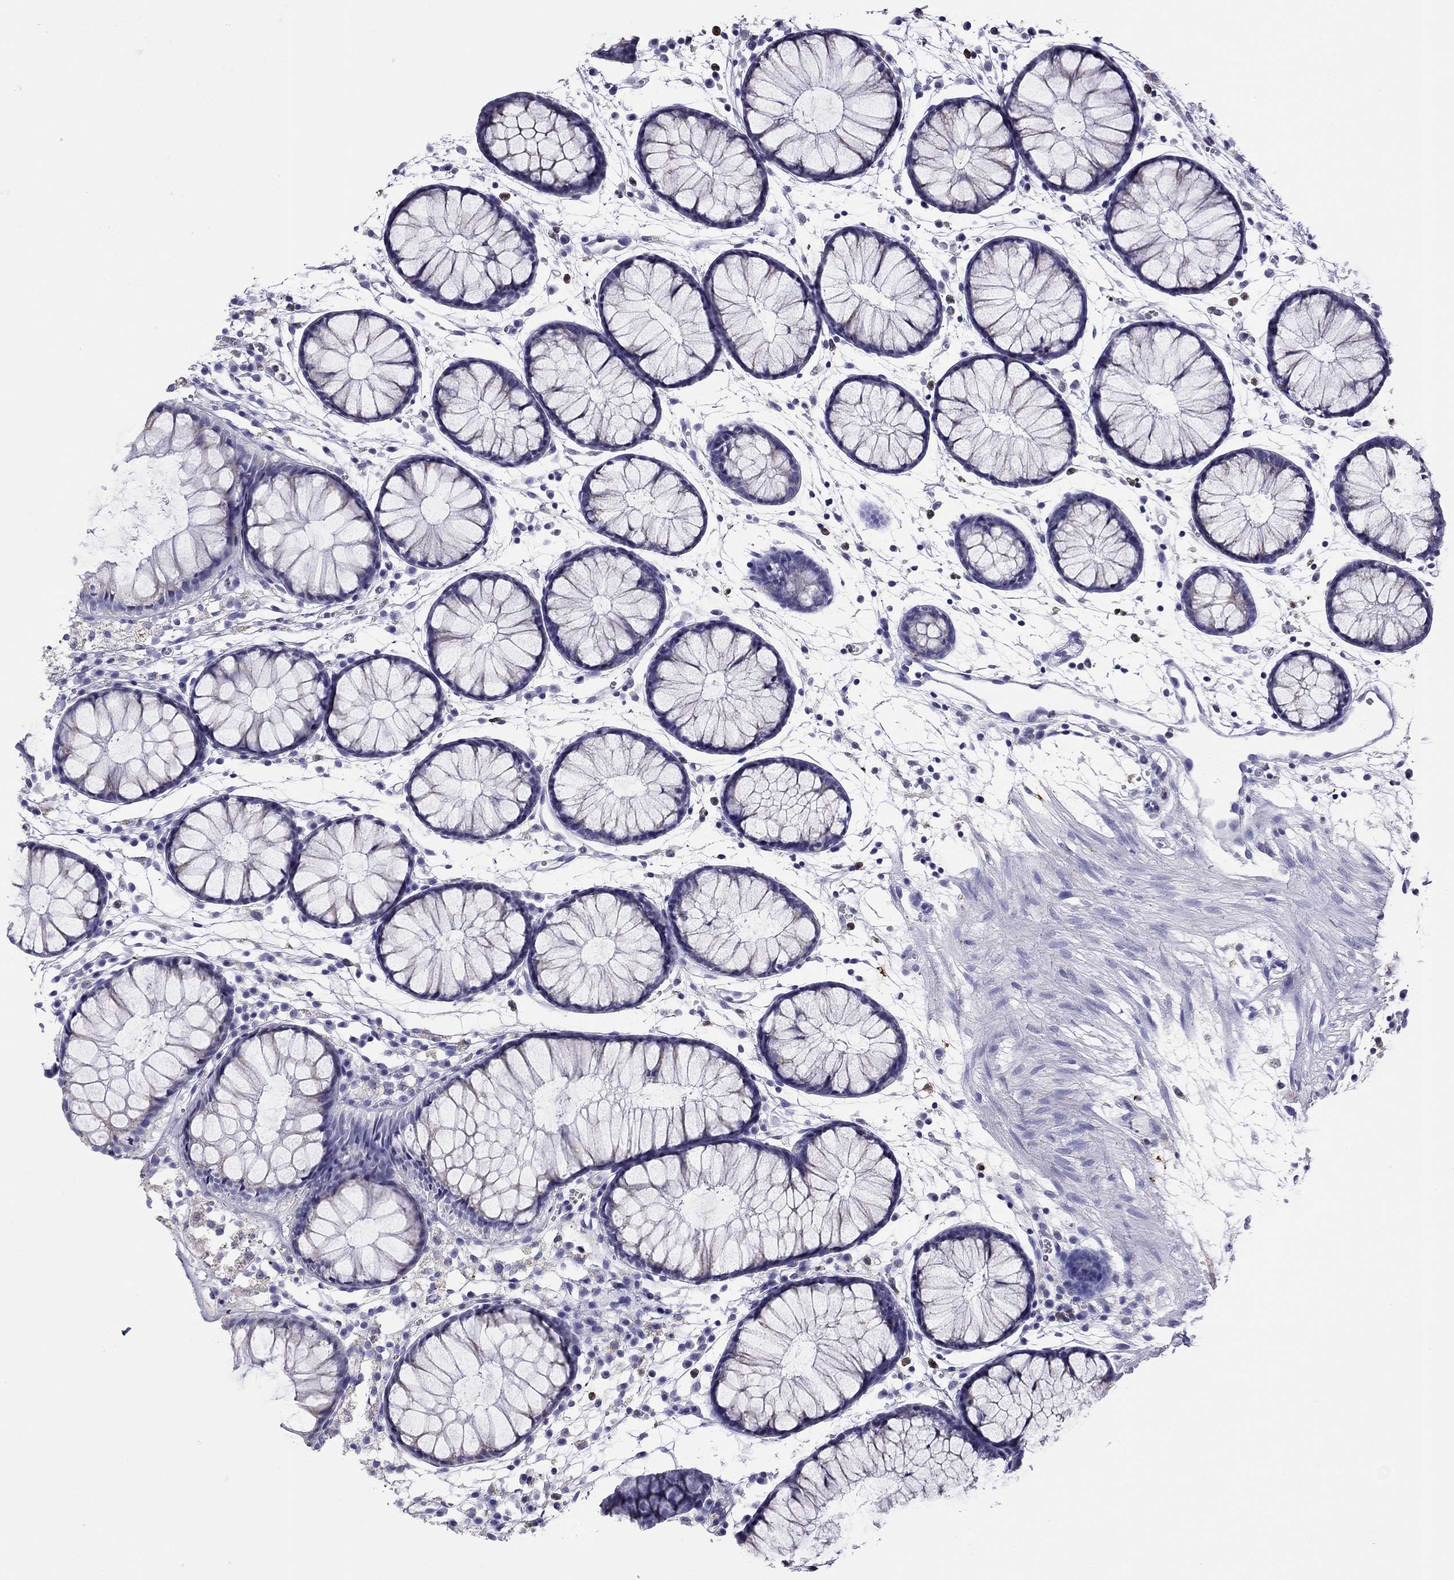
{"staining": {"intensity": "negative", "quantity": "none", "location": "none"}, "tissue": "colon", "cell_type": "Endothelial cells", "image_type": "normal", "snomed": [{"axis": "morphology", "description": "Normal tissue, NOS"}, {"axis": "morphology", "description": "Adenocarcinoma, NOS"}, {"axis": "topography", "description": "Colon"}], "caption": "Immunohistochemistry (IHC) histopathology image of benign human colon stained for a protein (brown), which demonstrates no staining in endothelial cells.", "gene": "SCG2", "patient": {"sex": "male", "age": 65}}